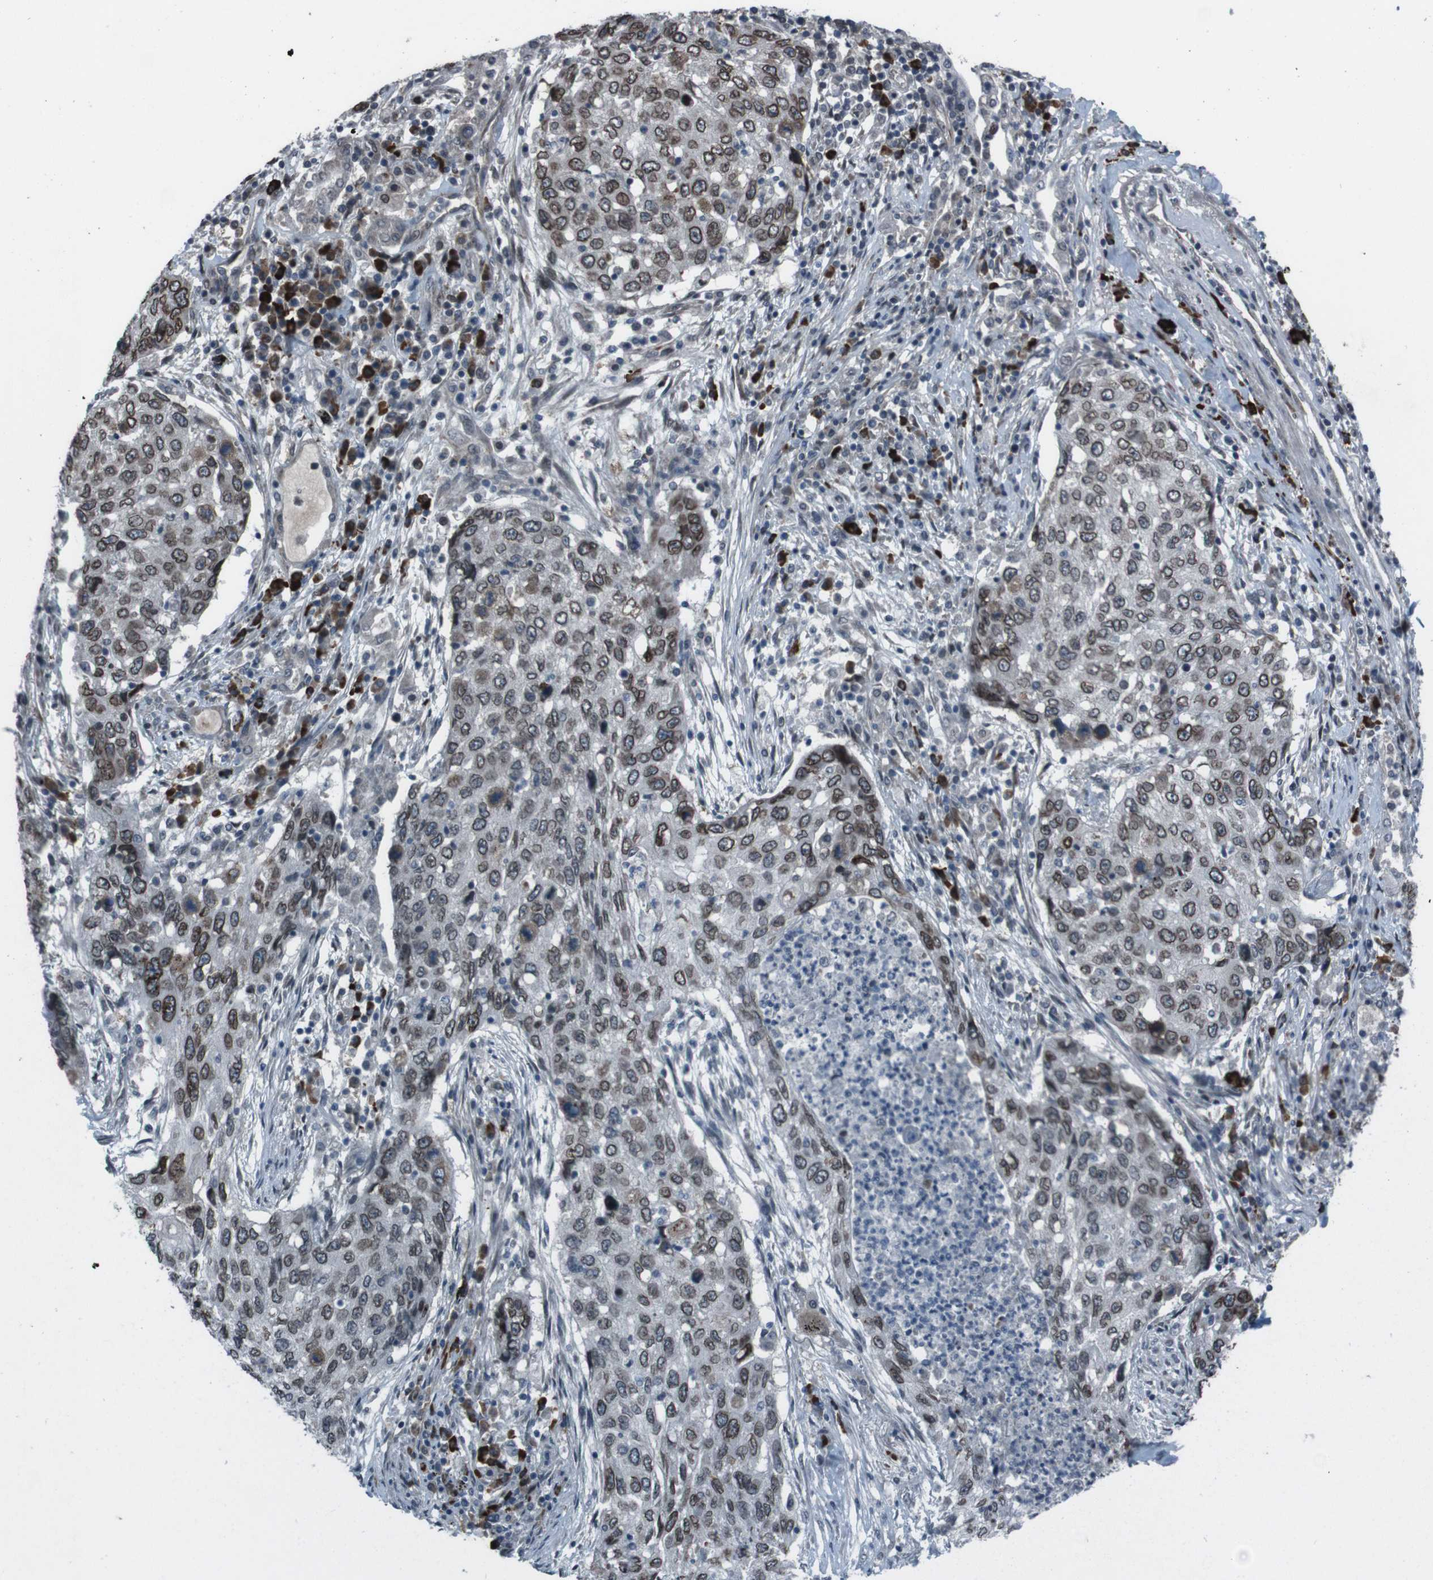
{"staining": {"intensity": "moderate", "quantity": ">75%", "location": "cytoplasmic/membranous,nuclear"}, "tissue": "lung cancer", "cell_type": "Tumor cells", "image_type": "cancer", "snomed": [{"axis": "morphology", "description": "Squamous cell carcinoma, NOS"}, {"axis": "topography", "description": "Lung"}], "caption": "Lung cancer tissue displays moderate cytoplasmic/membranous and nuclear positivity in approximately >75% of tumor cells", "gene": "SS18L1", "patient": {"sex": "female", "age": 63}}